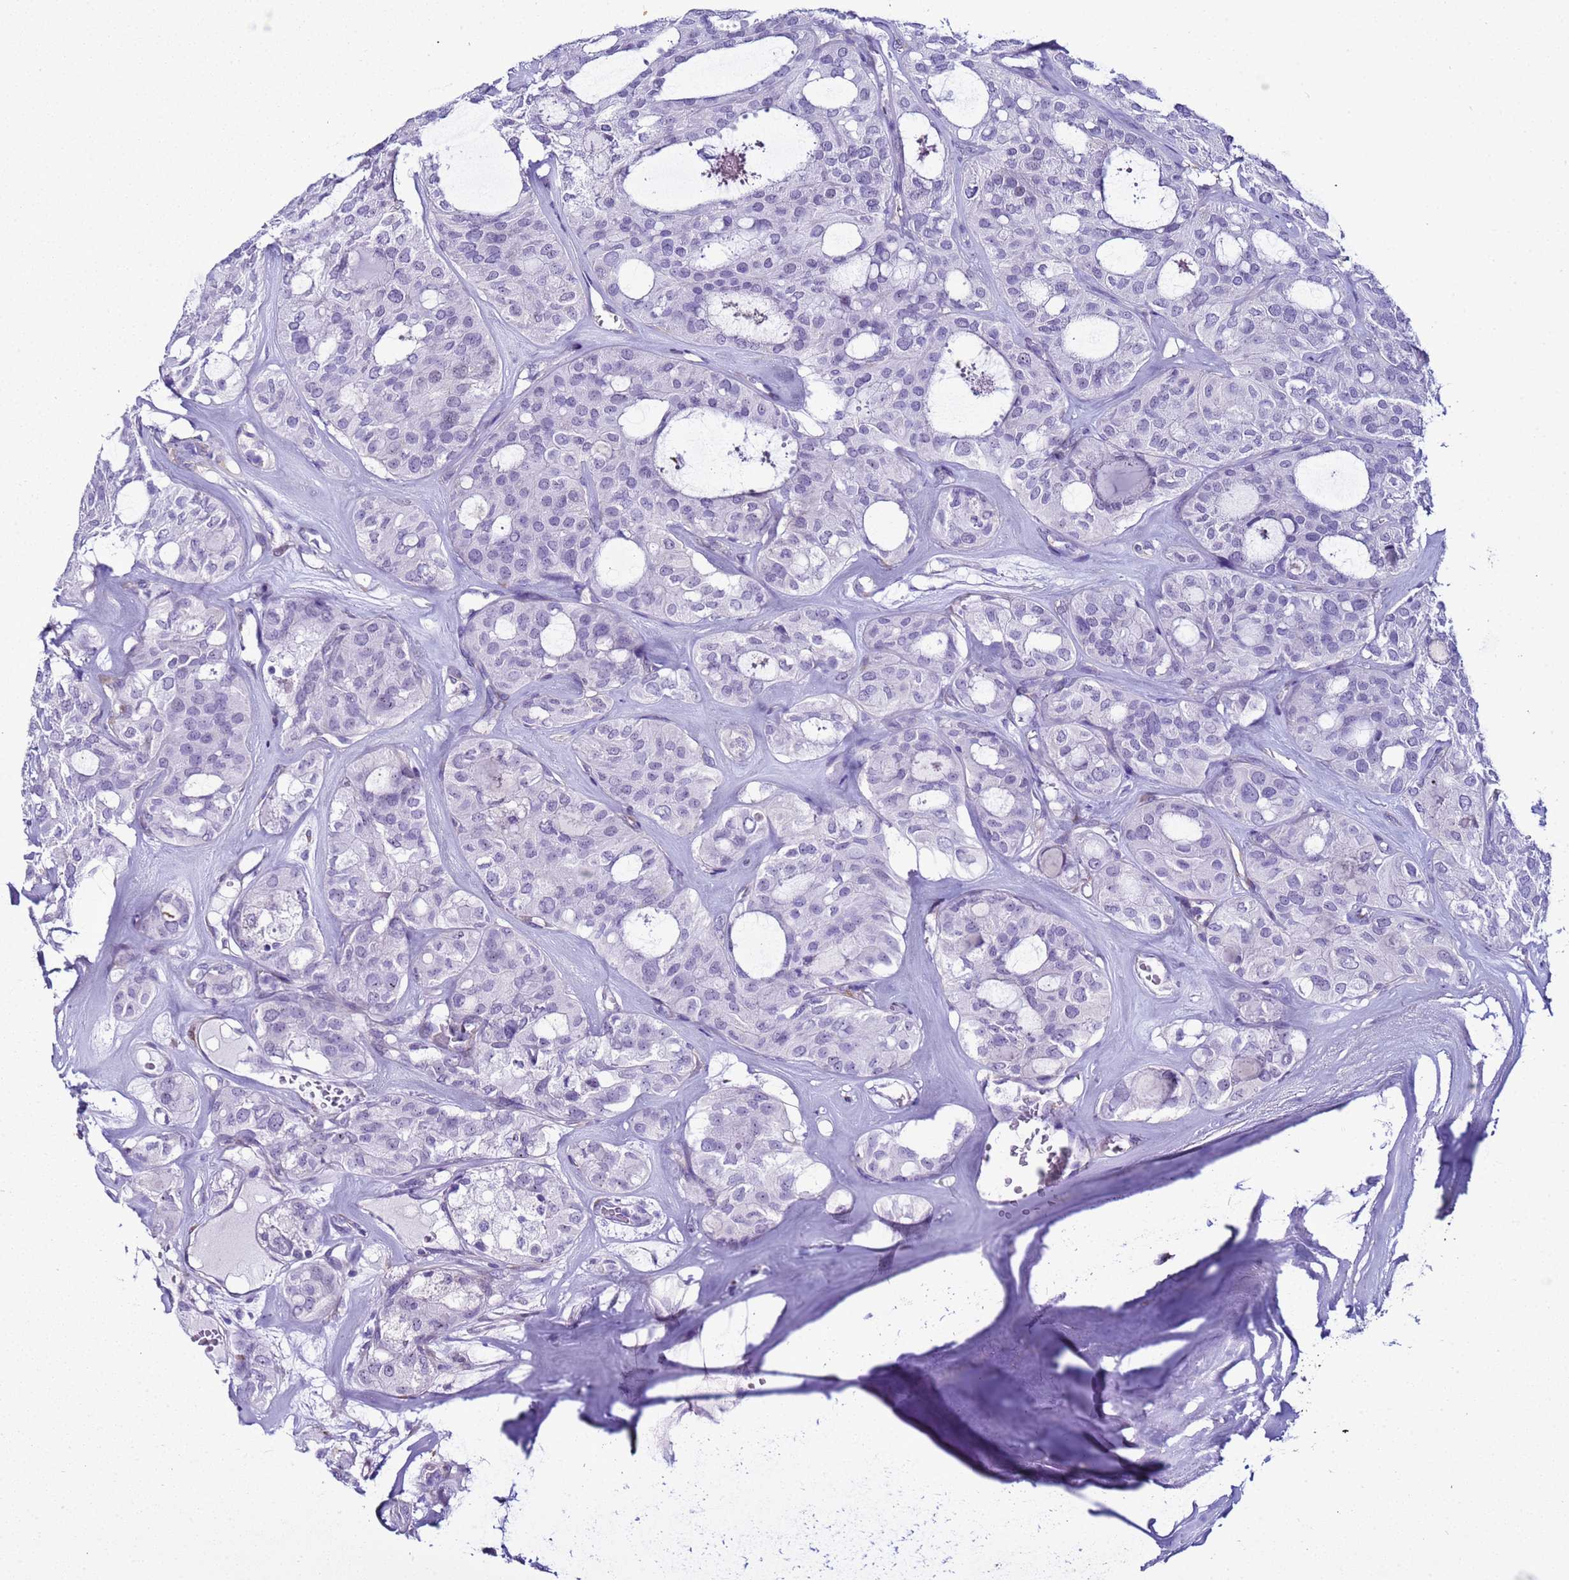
{"staining": {"intensity": "negative", "quantity": "none", "location": "none"}, "tissue": "thyroid cancer", "cell_type": "Tumor cells", "image_type": "cancer", "snomed": [{"axis": "morphology", "description": "Follicular adenoma carcinoma, NOS"}, {"axis": "topography", "description": "Thyroid gland"}], "caption": "Thyroid cancer was stained to show a protein in brown. There is no significant positivity in tumor cells.", "gene": "LRRC10B", "patient": {"sex": "male", "age": 75}}